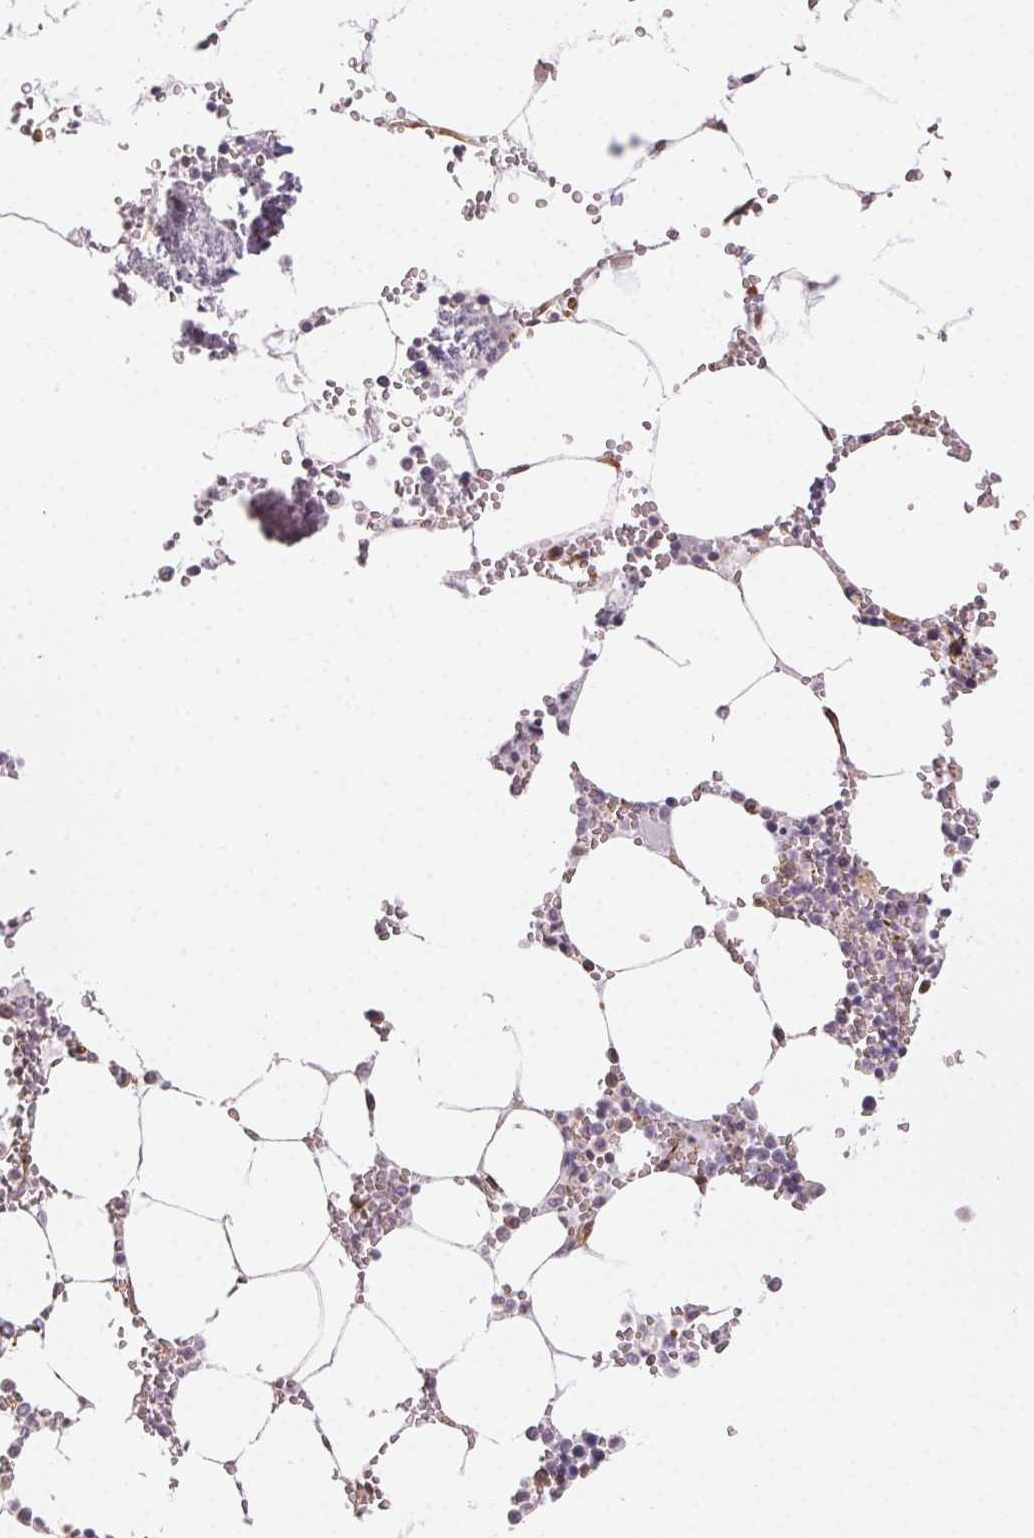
{"staining": {"intensity": "negative", "quantity": "none", "location": "none"}, "tissue": "bone marrow", "cell_type": "Hematopoietic cells", "image_type": "normal", "snomed": [{"axis": "morphology", "description": "Normal tissue, NOS"}, {"axis": "topography", "description": "Bone marrow"}], "caption": "IHC image of benign bone marrow: bone marrow stained with DAB demonstrates no significant protein positivity in hematopoietic cells.", "gene": "PLA2G4F", "patient": {"sex": "male", "age": 54}}